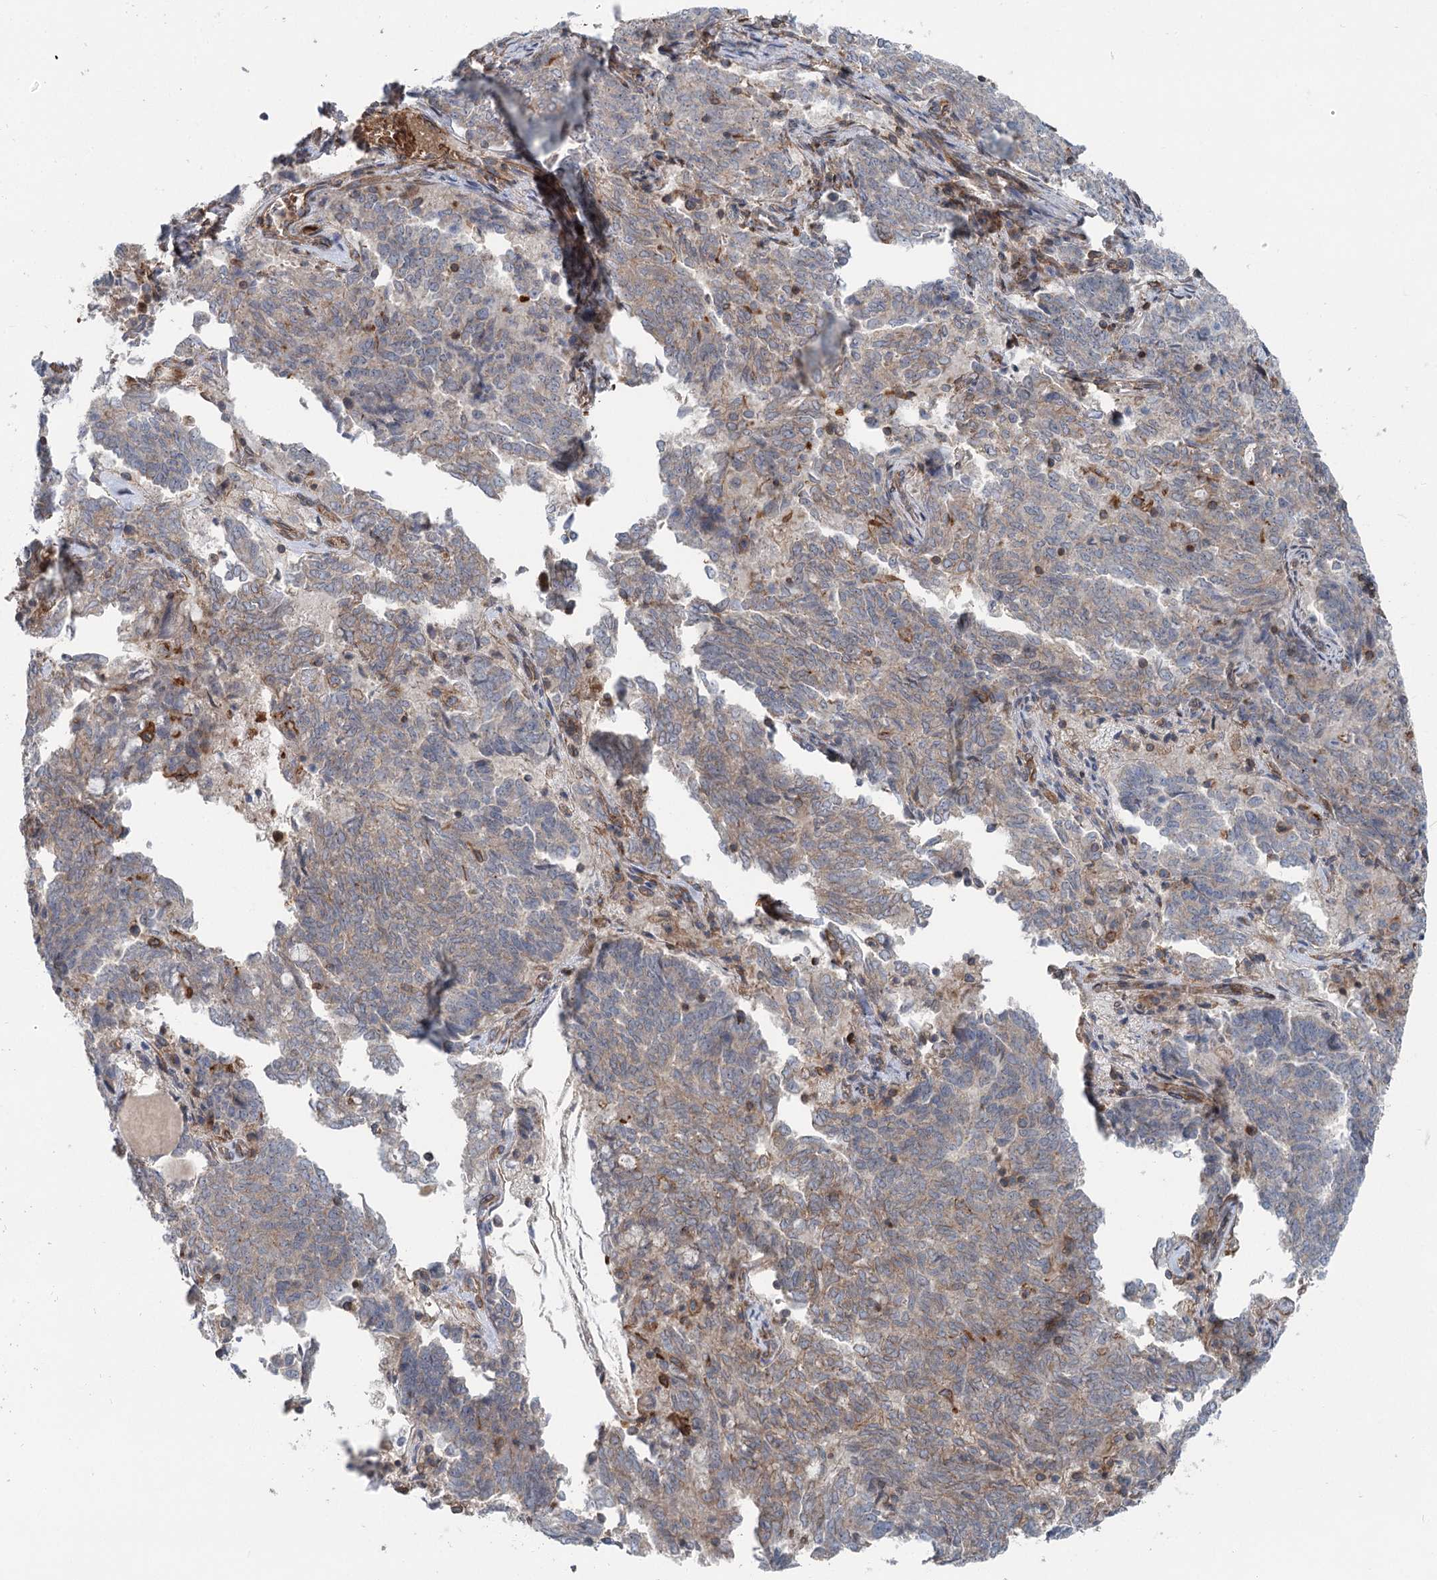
{"staining": {"intensity": "moderate", "quantity": "<25%", "location": "cytoplasmic/membranous"}, "tissue": "endometrial cancer", "cell_type": "Tumor cells", "image_type": "cancer", "snomed": [{"axis": "morphology", "description": "Adenocarcinoma, NOS"}, {"axis": "topography", "description": "Endometrium"}], "caption": "An immunohistochemistry micrograph of neoplastic tissue is shown. Protein staining in brown shows moderate cytoplasmic/membranous positivity in endometrial cancer within tumor cells. (DAB IHC with brightfield microscopy, high magnification).", "gene": "IQSEC1", "patient": {"sex": "female", "age": 80}}